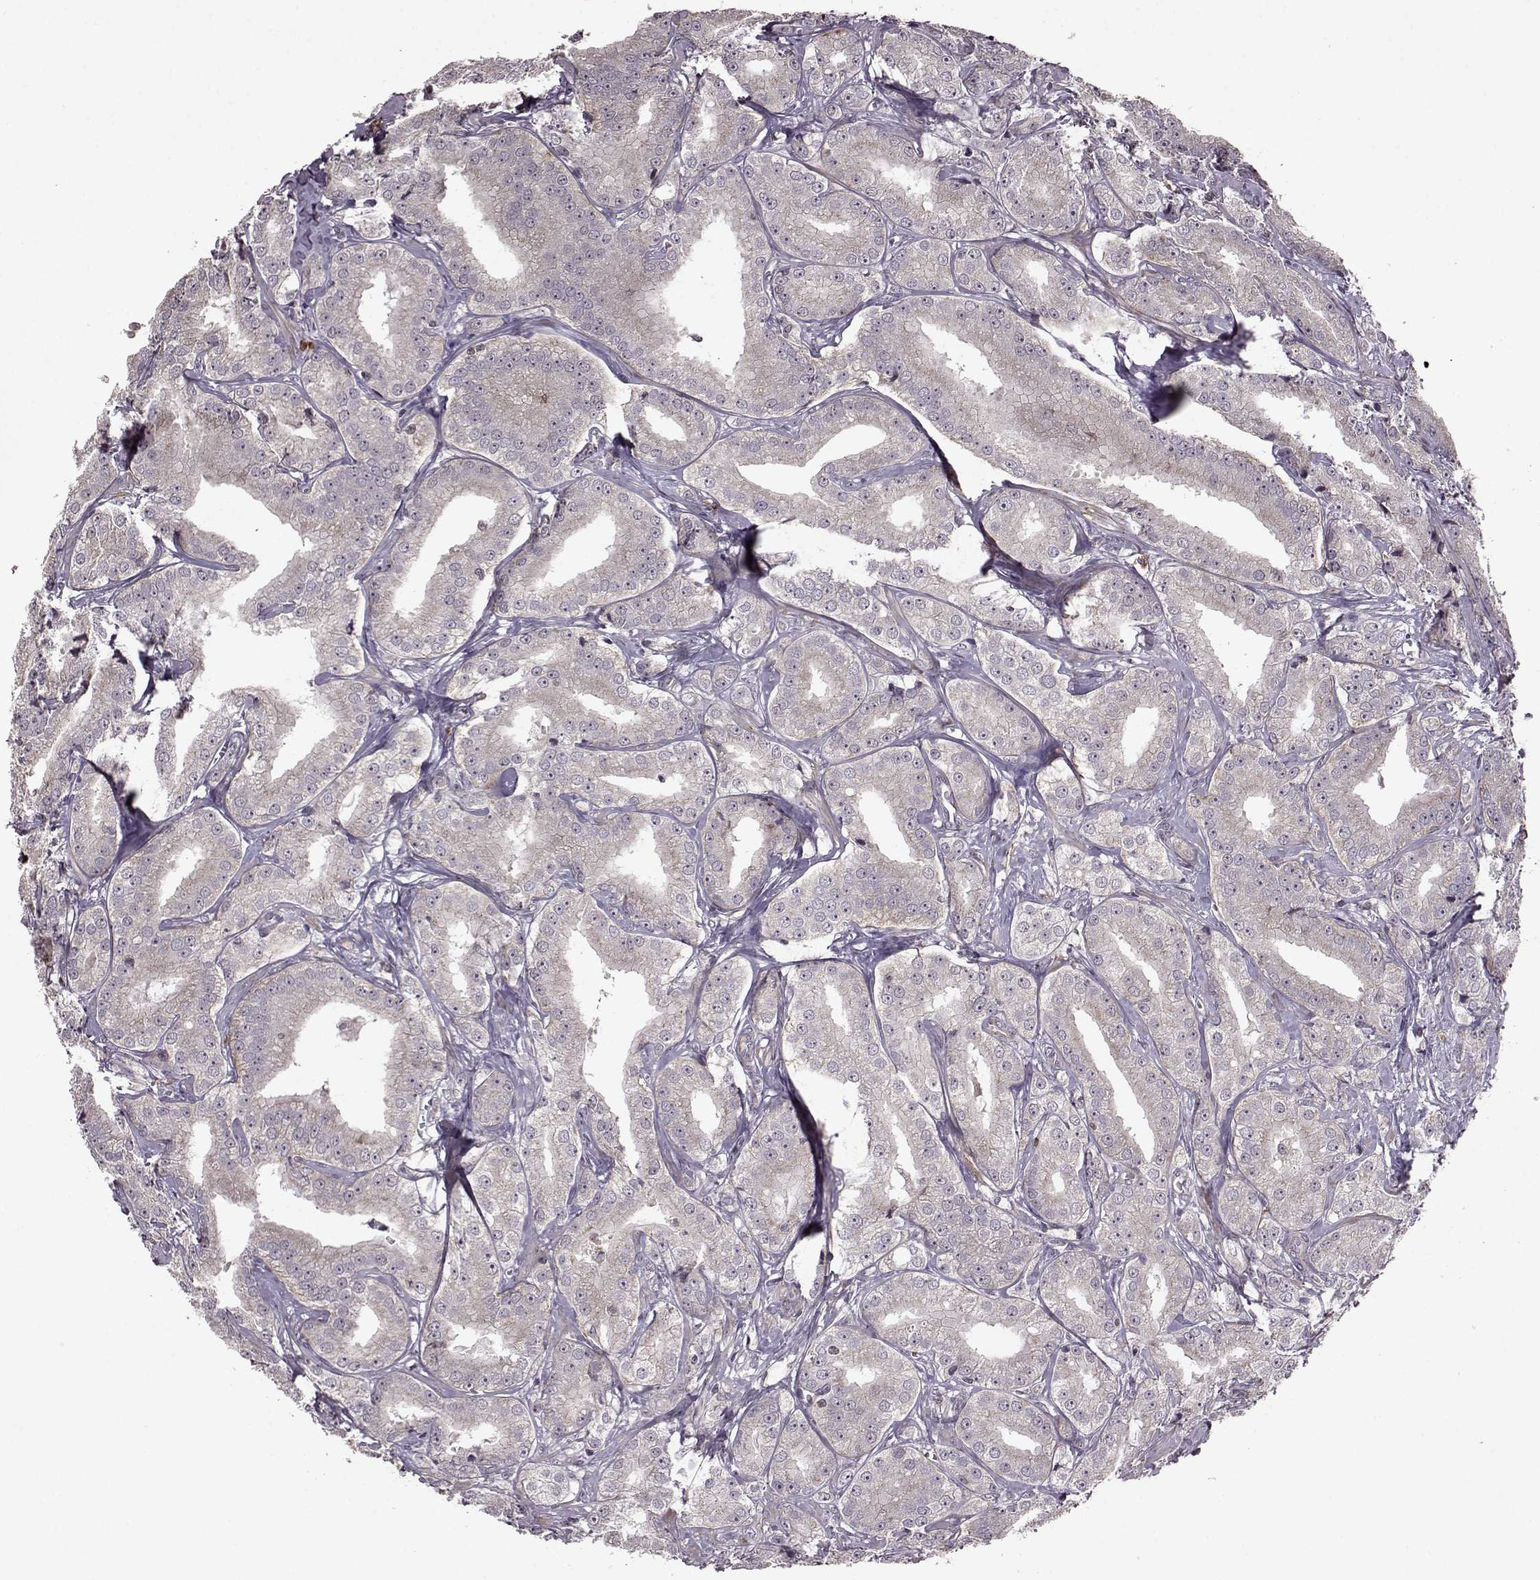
{"staining": {"intensity": "negative", "quantity": "none", "location": "none"}, "tissue": "prostate cancer", "cell_type": "Tumor cells", "image_type": "cancer", "snomed": [{"axis": "morphology", "description": "Adenocarcinoma, High grade"}, {"axis": "topography", "description": "Prostate"}], "caption": "Tumor cells are negative for protein expression in human prostate cancer. (Stains: DAB (3,3'-diaminobenzidine) immunohistochemistry (IHC) with hematoxylin counter stain, Microscopy: brightfield microscopy at high magnification).", "gene": "TRMU", "patient": {"sex": "male", "age": 64}}